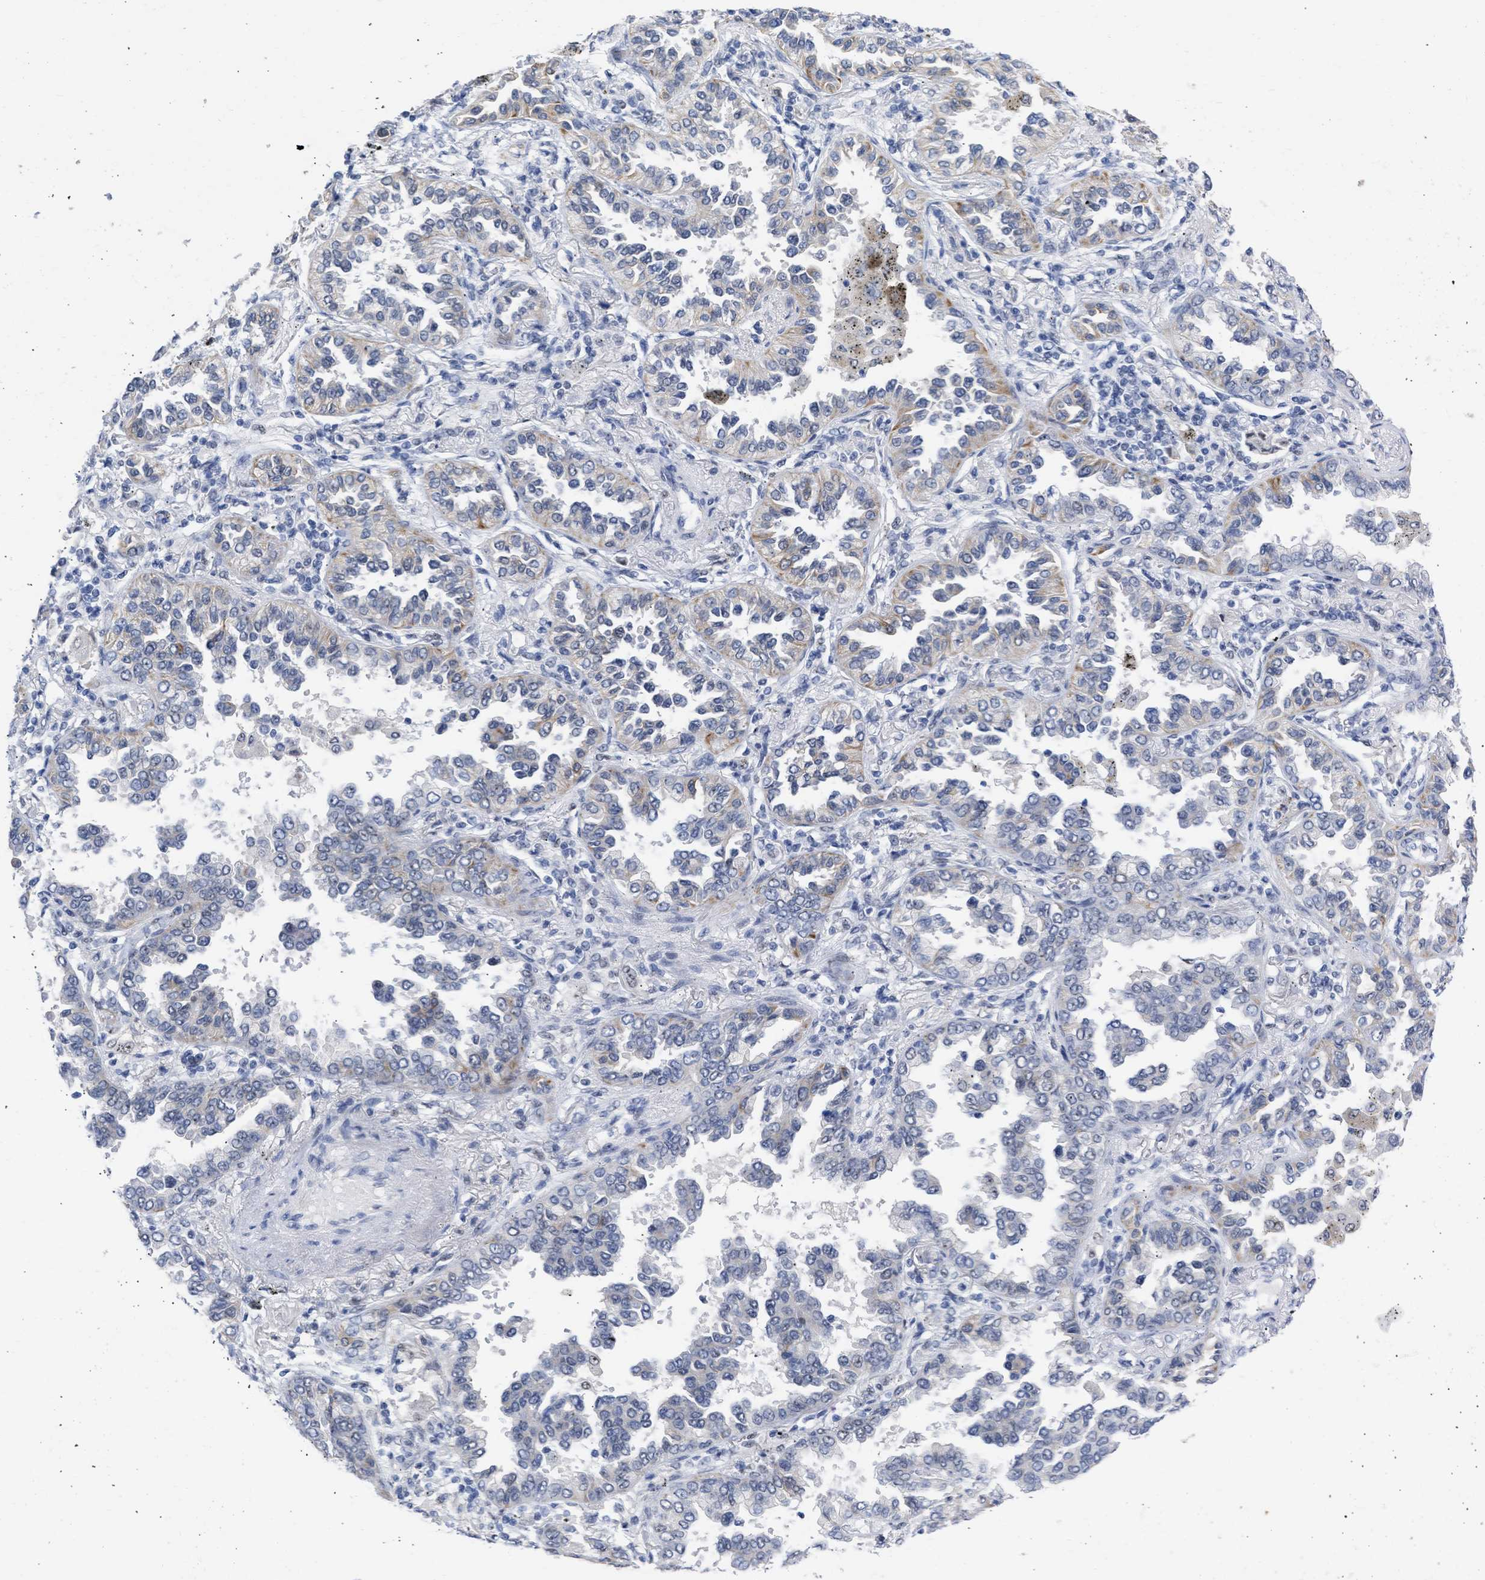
{"staining": {"intensity": "moderate", "quantity": "25%-75%", "location": "cytoplasmic/membranous"}, "tissue": "lung cancer", "cell_type": "Tumor cells", "image_type": "cancer", "snomed": [{"axis": "morphology", "description": "Normal tissue, NOS"}, {"axis": "morphology", "description": "Adenocarcinoma, NOS"}, {"axis": "topography", "description": "Lung"}], "caption": "Lung cancer (adenocarcinoma) stained with a protein marker exhibits moderate staining in tumor cells.", "gene": "DDX41", "patient": {"sex": "male", "age": 59}}